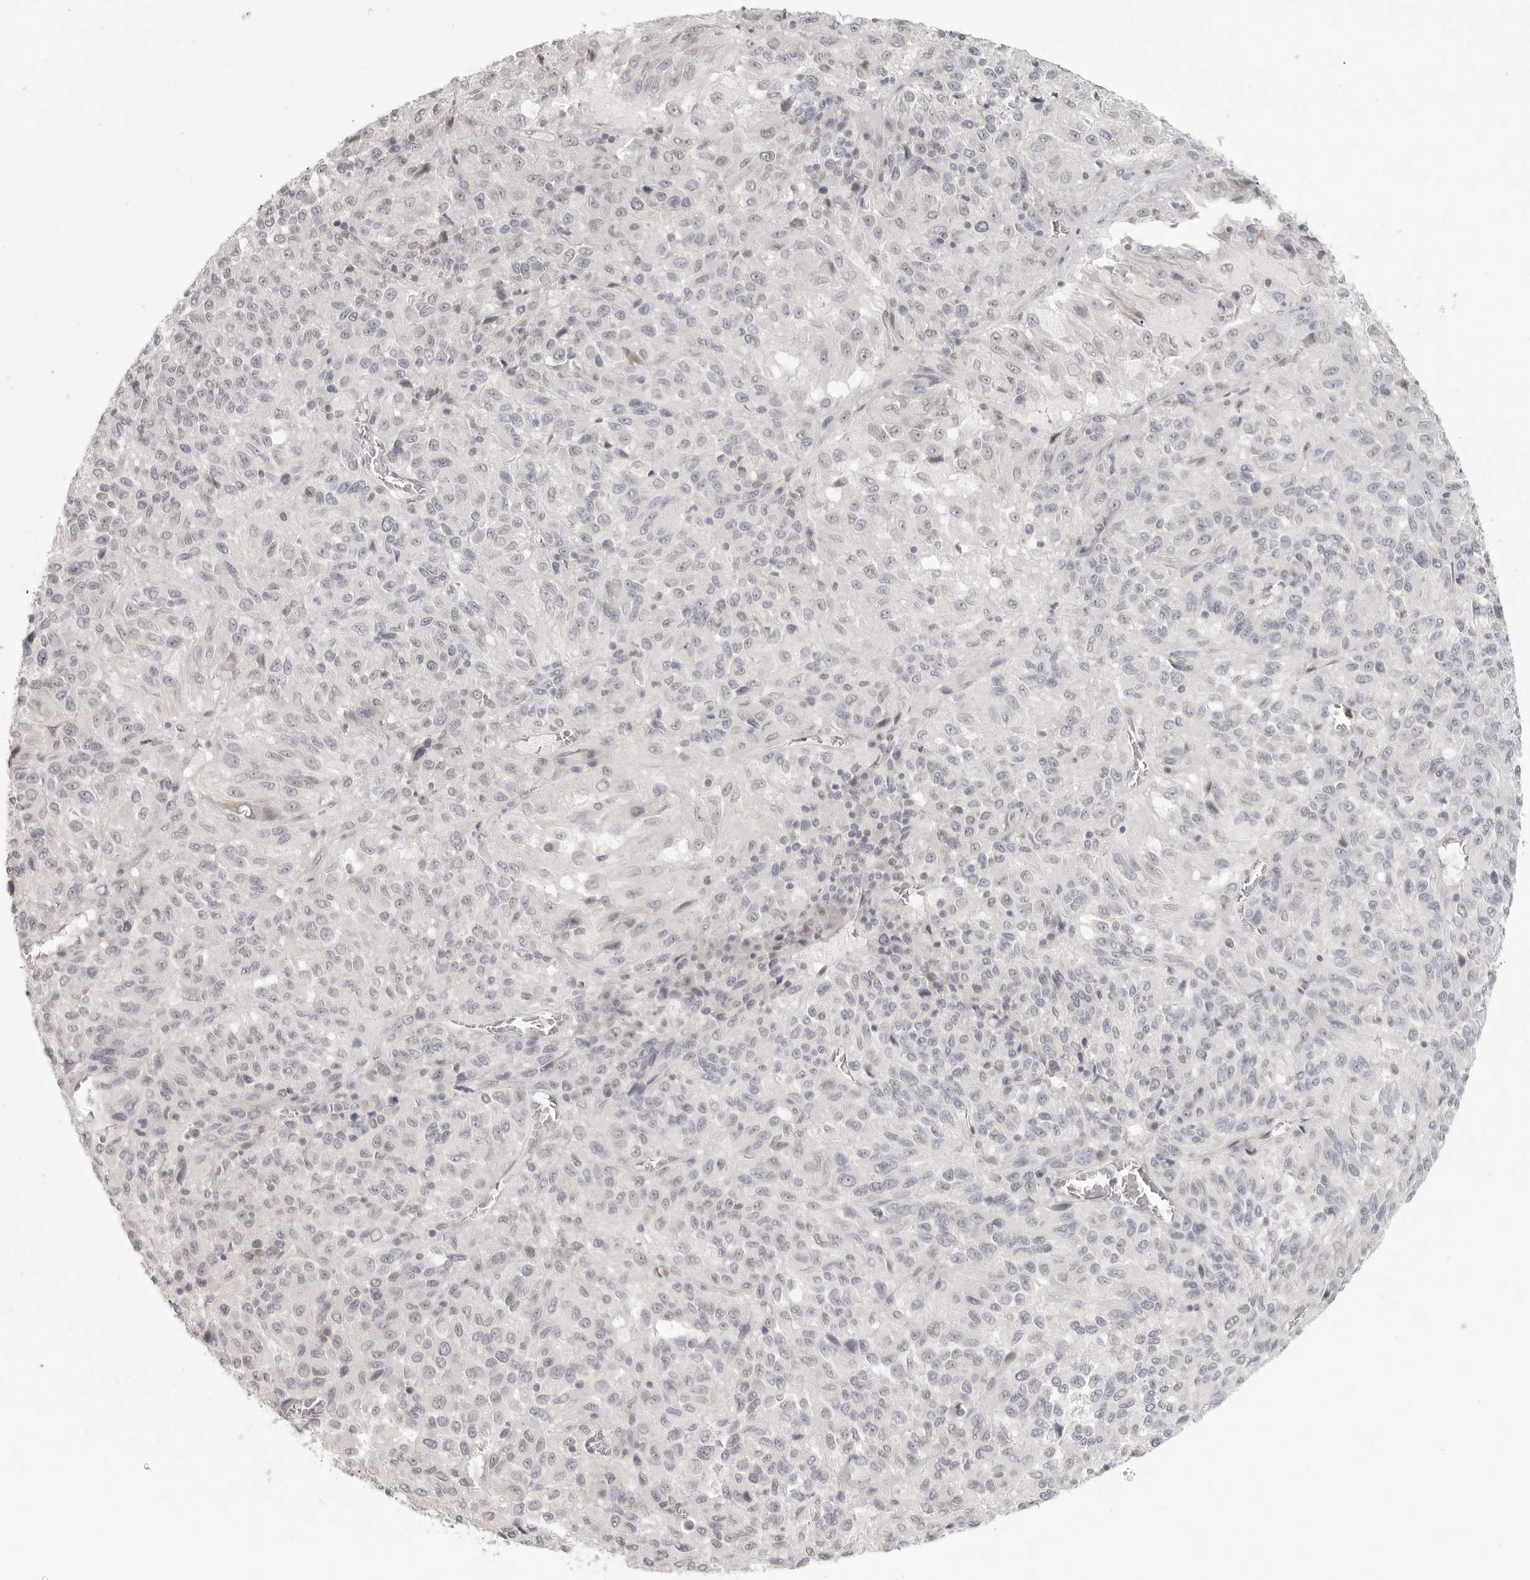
{"staining": {"intensity": "negative", "quantity": "none", "location": "none"}, "tissue": "melanoma", "cell_type": "Tumor cells", "image_type": "cancer", "snomed": [{"axis": "morphology", "description": "Malignant melanoma, Metastatic site"}, {"axis": "topography", "description": "Lung"}], "caption": "Protein analysis of melanoma shows no significant staining in tumor cells.", "gene": "KLK11", "patient": {"sex": "male", "age": 64}}